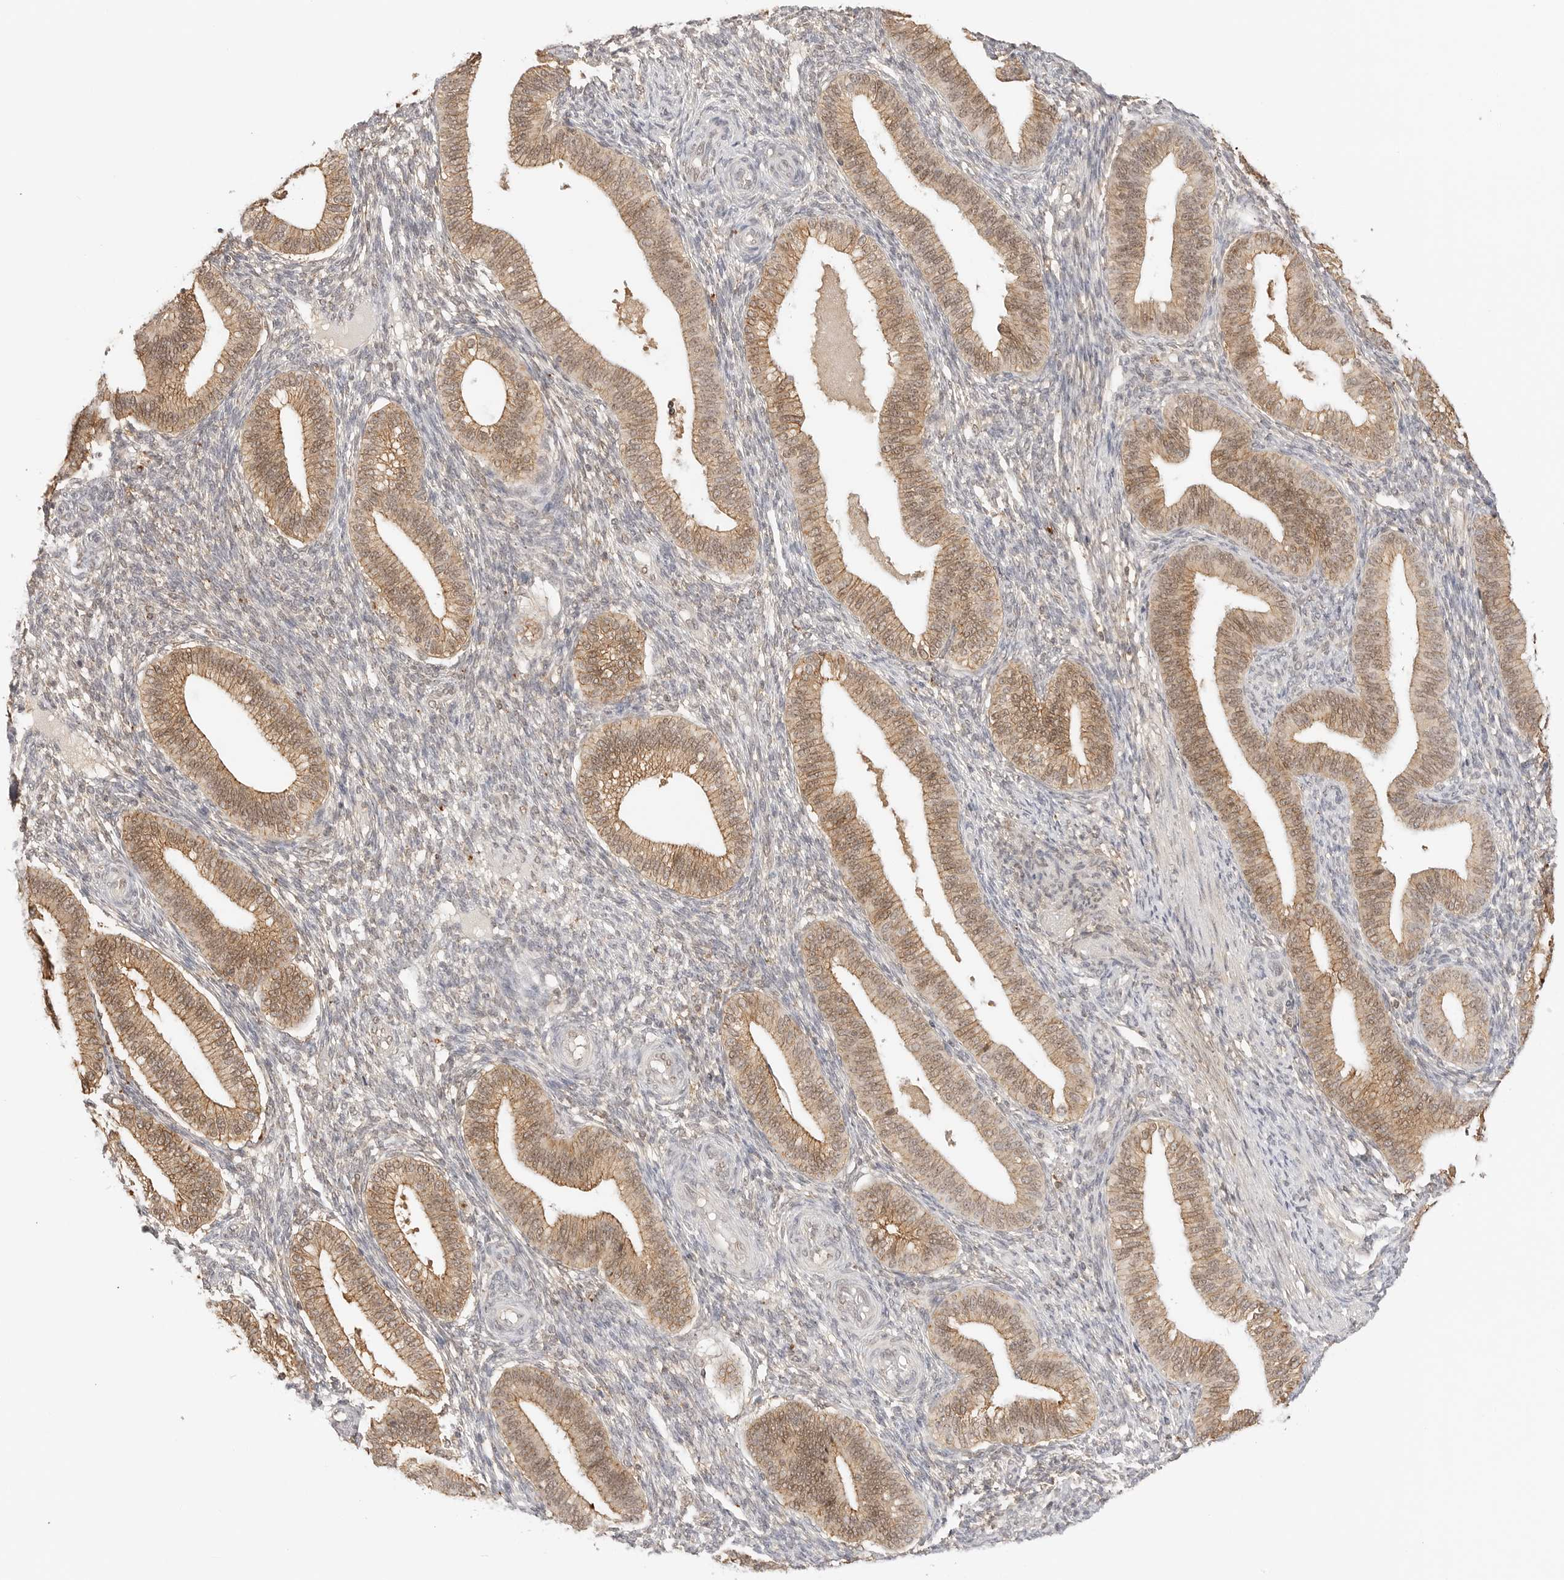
{"staining": {"intensity": "weak", "quantity": "25%-75%", "location": "cytoplasmic/membranous,nuclear"}, "tissue": "endometrium", "cell_type": "Cells in endometrial stroma", "image_type": "normal", "snomed": [{"axis": "morphology", "description": "Normal tissue, NOS"}, {"axis": "topography", "description": "Endometrium"}], "caption": "Human endometrium stained with a brown dye displays weak cytoplasmic/membranous,nuclear positive staining in approximately 25%-75% of cells in endometrial stroma.", "gene": "EPHA1", "patient": {"sex": "female", "age": 39}}